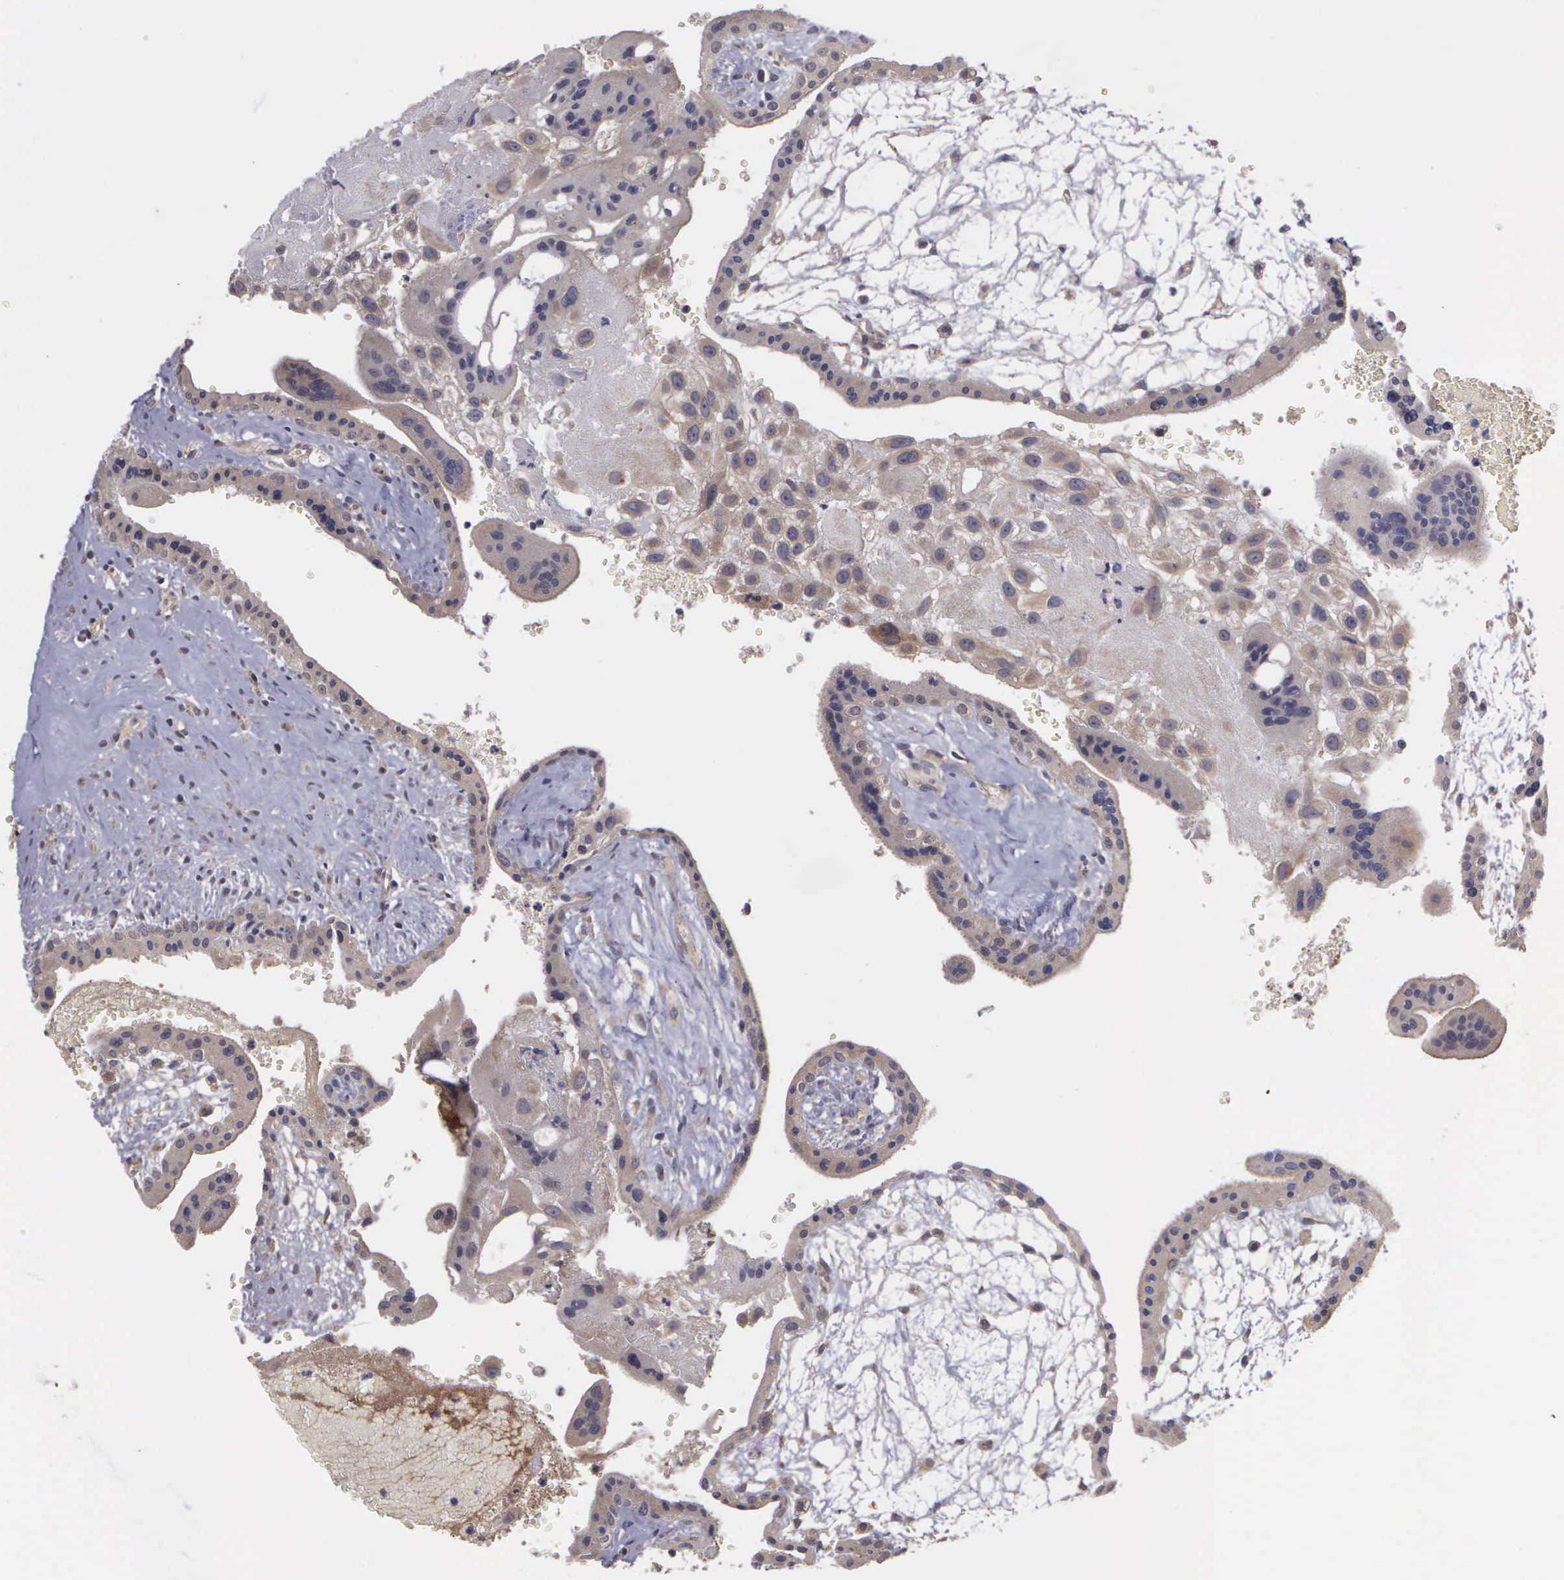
{"staining": {"intensity": "weak", "quantity": ">75%", "location": "cytoplasmic/membranous"}, "tissue": "placenta", "cell_type": "Decidual cells", "image_type": "normal", "snomed": [{"axis": "morphology", "description": "Normal tissue, NOS"}, {"axis": "topography", "description": "Placenta"}], "caption": "Placenta stained for a protein (brown) demonstrates weak cytoplasmic/membranous positive positivity in approximately >75% of decidual cells.", "gene": "RTL10", "patient": {"sex": "female", "age": 30}}